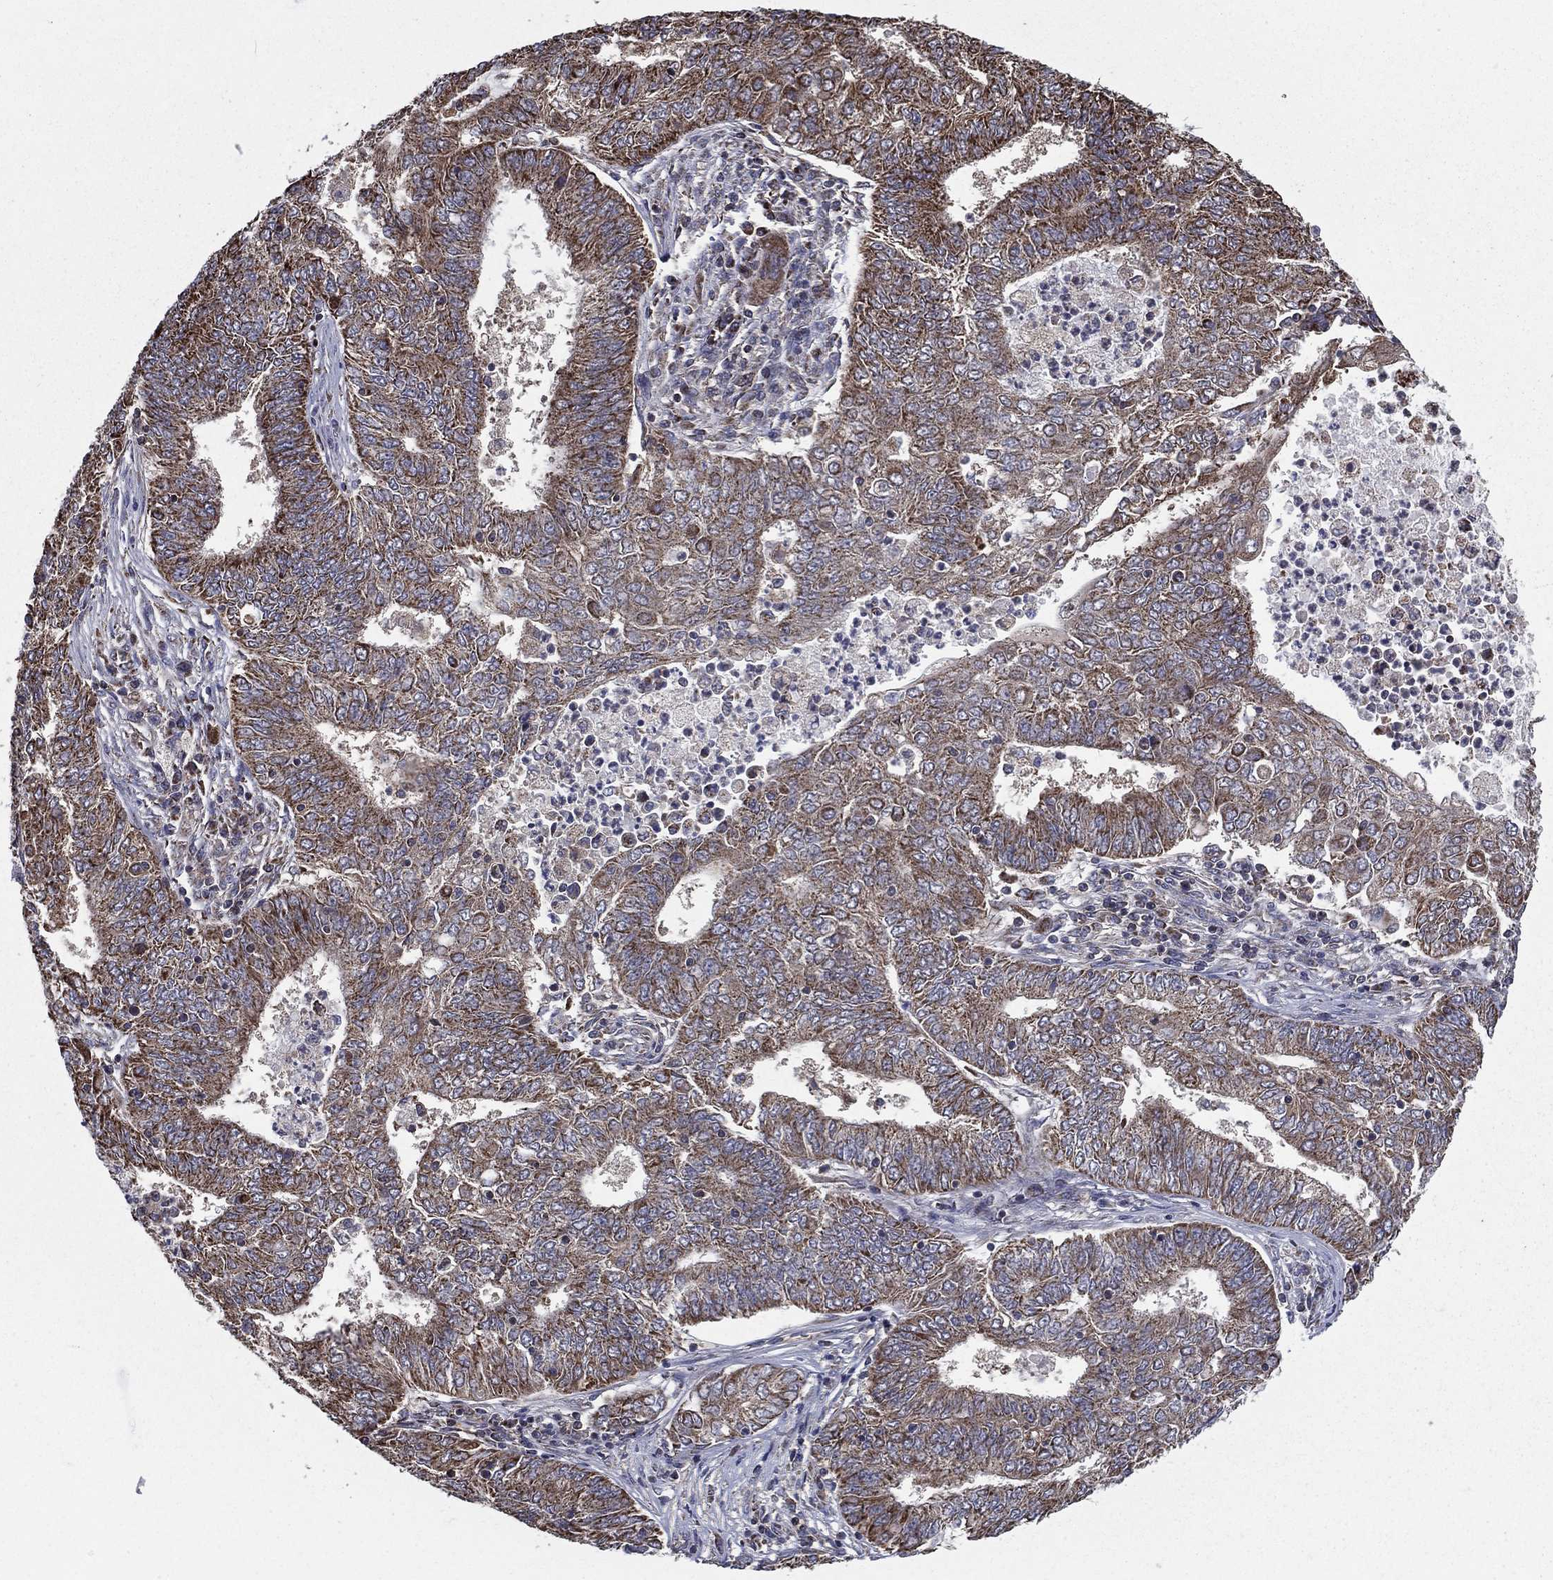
{"staining": {"intensity": "moderate", "quantity": ">75%", "location": "cytoplasmic/membranous"}, "tissue": "endometrial cancer", "cell_type": "Tumor cells", "image_type": "cancer", "snomed": [{"axis": "morphology", "description": "Adenocarcinoma, NOS"}, {"axis": "topography", "description": "Endometrium"}], "caption": "Protein analysis of endometrial cancer tissue shows moderate cytoplasmic/membranous positivity in approximately >75% of tumor cells.", "gene": "RIGI", "patient": {"sex": "female", "age": 62}}